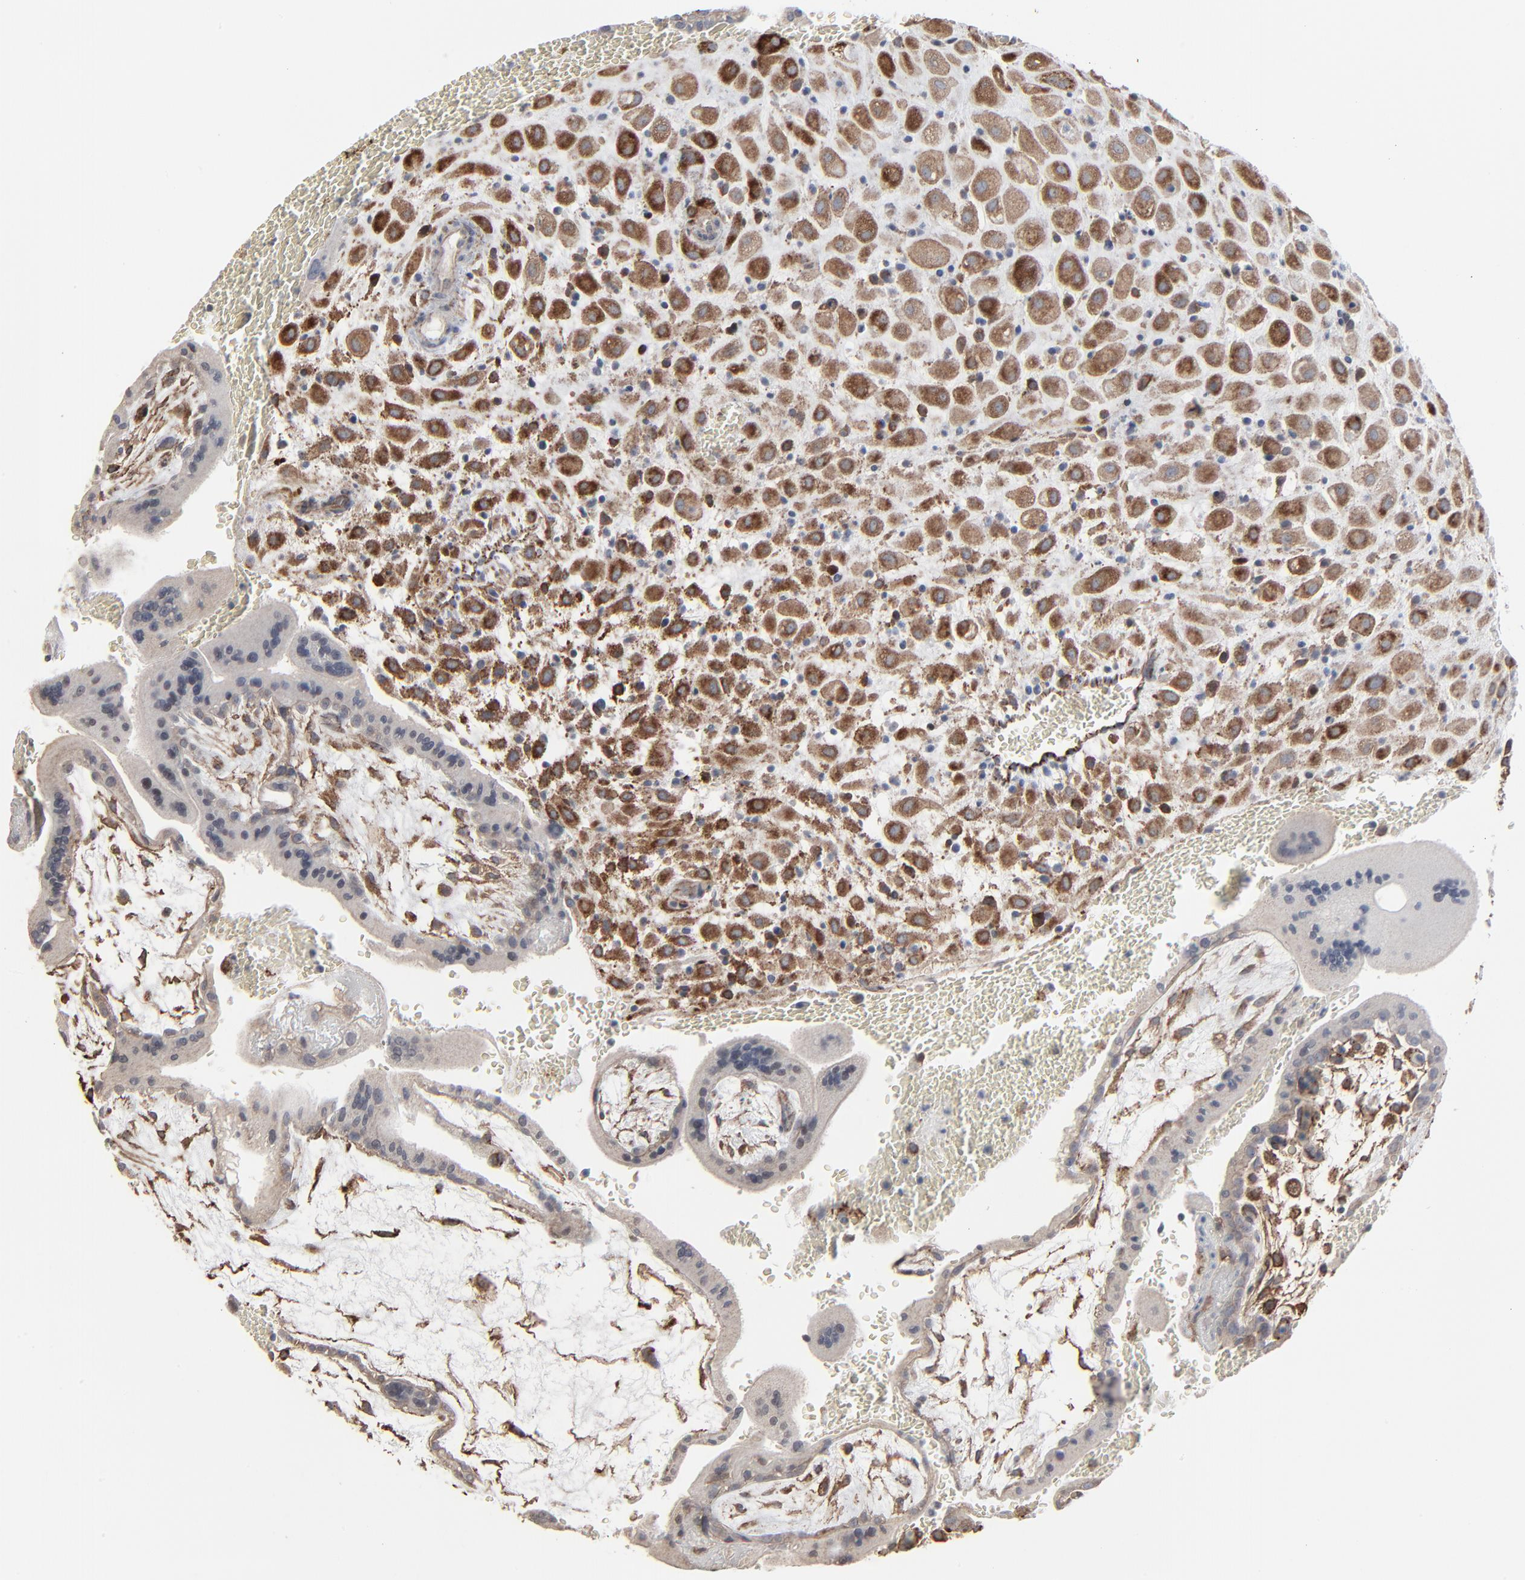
{"staining": {"intensity": "moderate", "quantity": ">75%", "location": "cytoplasmic/membranous"}, "tissue": "placenta", "cell_type": "Decidual cells", "image_type": "normal", "snomed": [{"axis": "morphology", "description": "Normal tissue, NOS"}, {"axis": "topography", "description": "Placenta"}], "caption": "Unremarkable placenta exhibits moderate cytoplasmic/membranous positivity in about >75% of decidual cells, visualized by immunohistochemistry.", "gene": "CTNND1", "patient": {"sex": "female", "age": 35}}